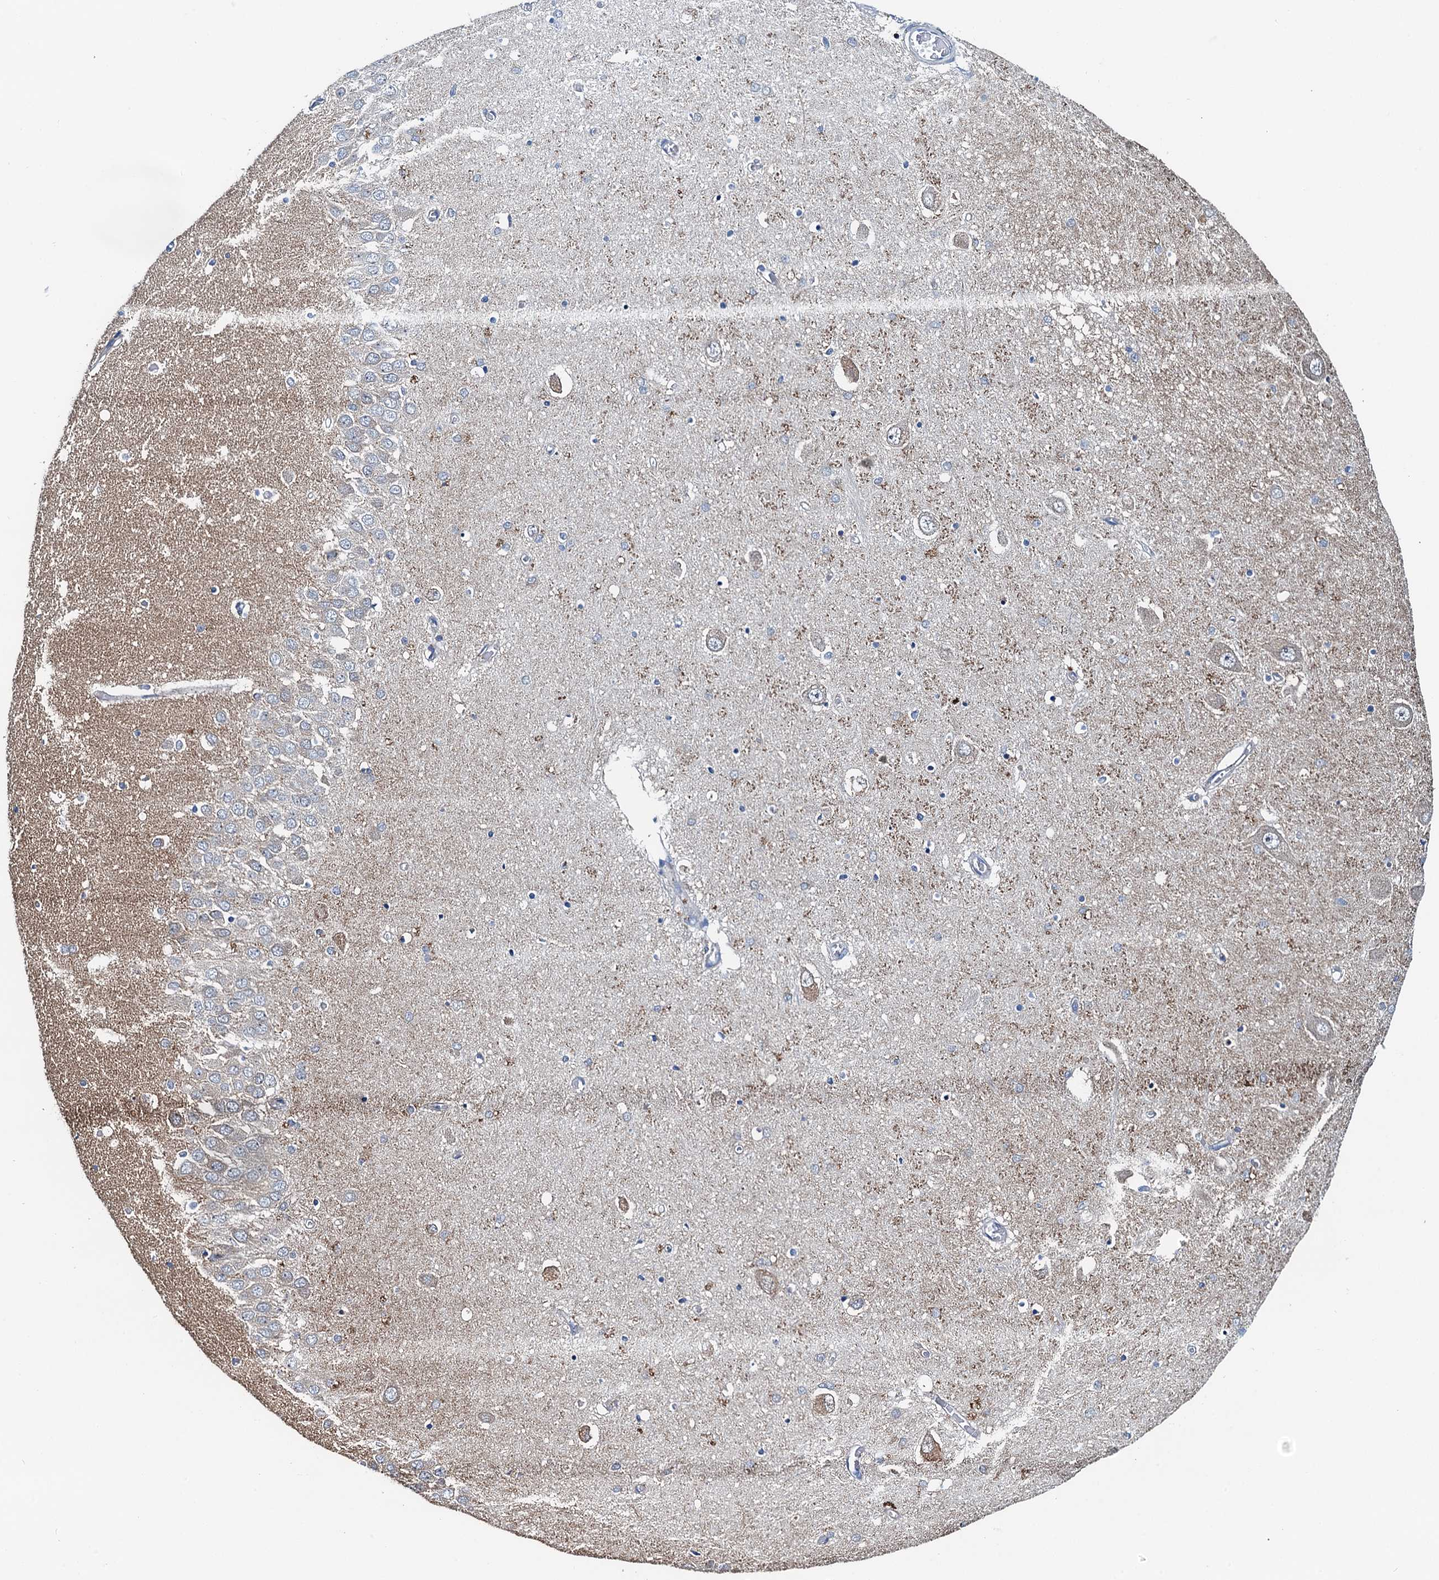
{"staining": {"intensity": "negative", "quantity": "none", "location": "none"}, "tissue": "hippocampus", "cell_type": "Glial cells", "image_type": "normal", "snomed": [{"axis": "morphology", "description": "Normal tissue, NOS"}, {"axis": "topography", "description": "Hippocampus"}], "caption": "A high-resolution micrograph shows immunohistochemistry (IHC) staining of unremarkable hippocampus, which displays no significant staining in glial cells.", "gene": "EFL1", "patient": {"sex": "male", "age": 70}}